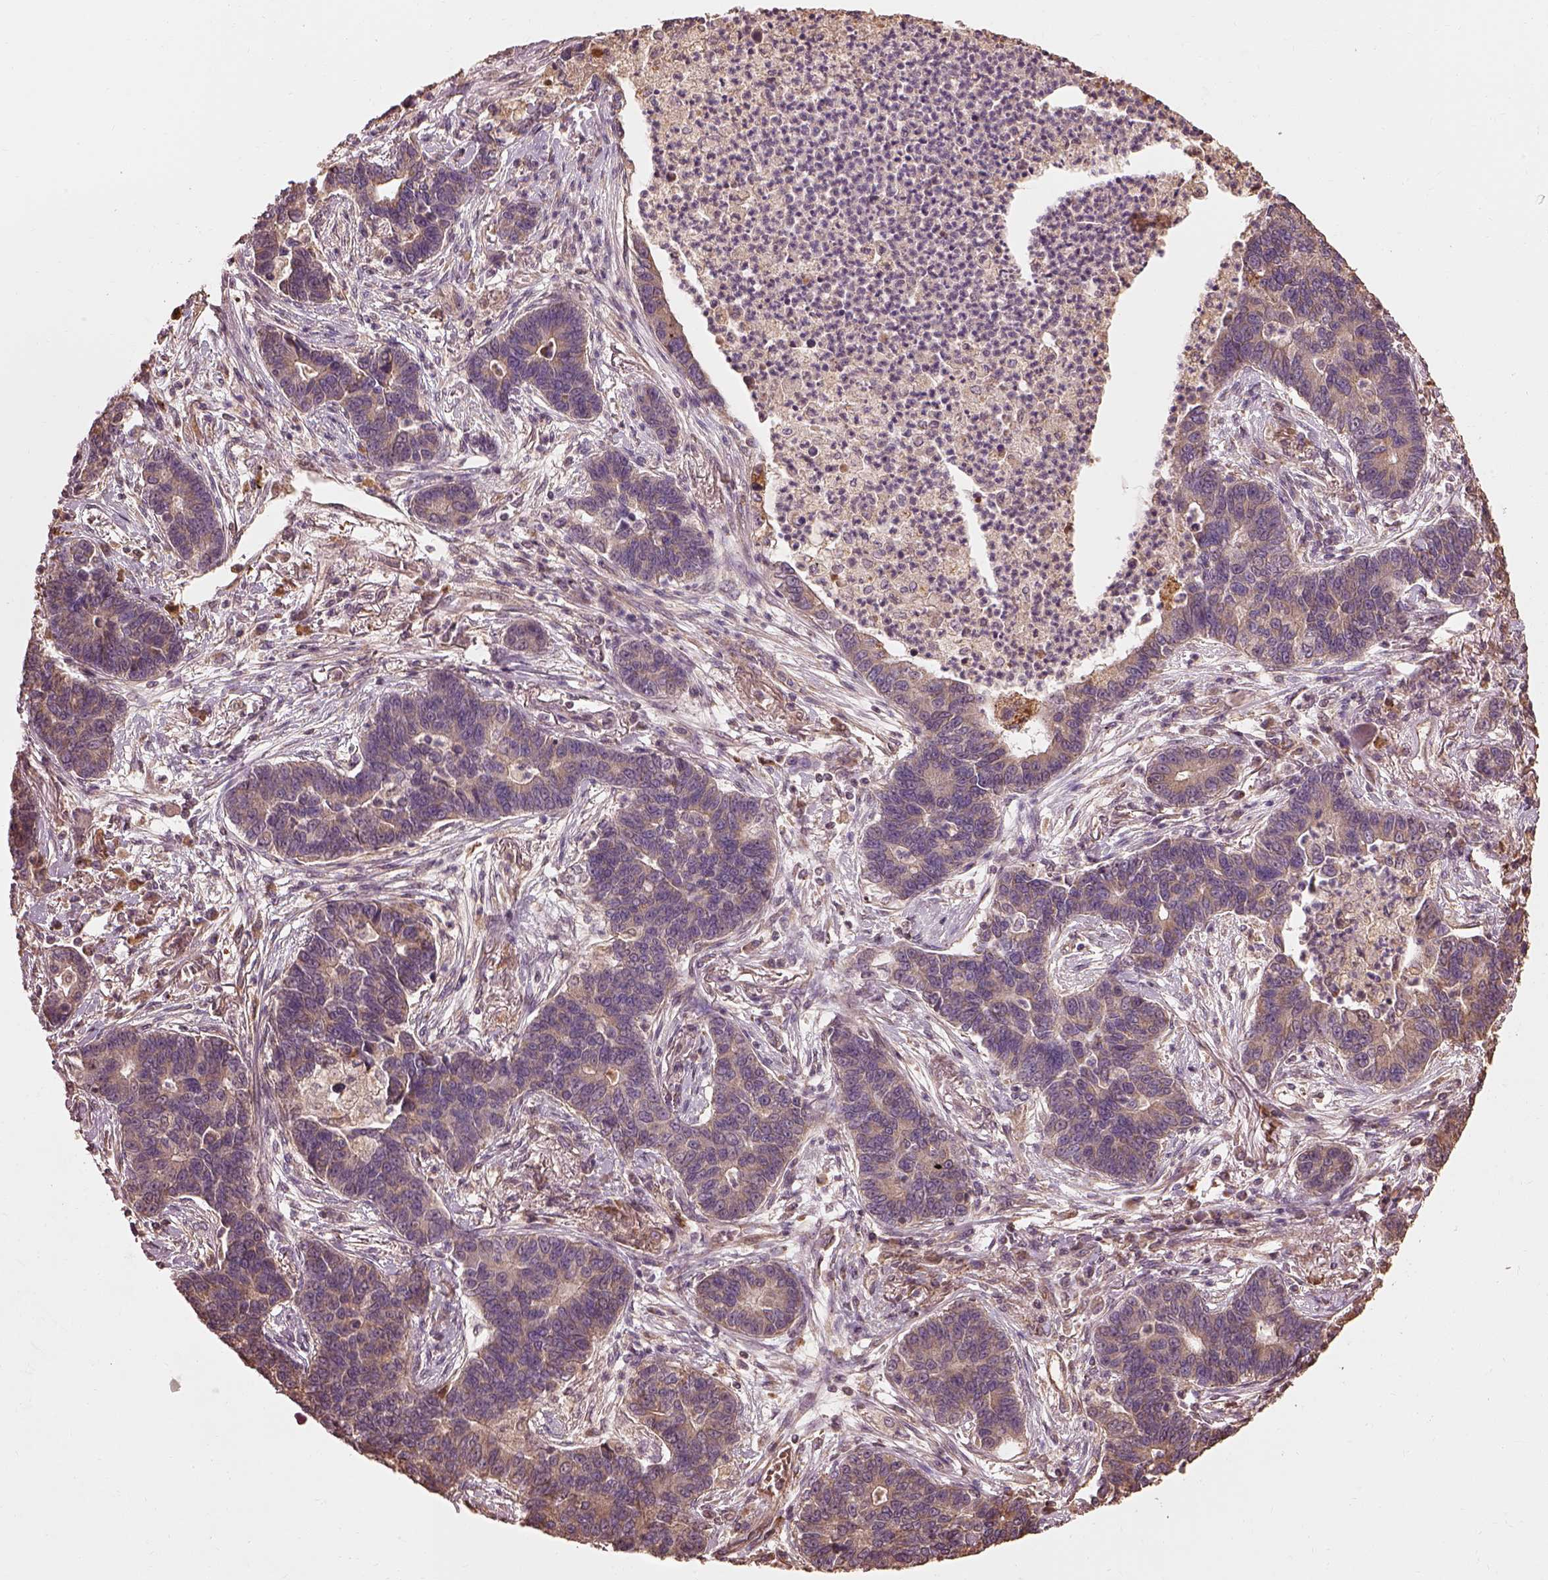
{"staining": {"intensity": "moderate", "quantity": "25%-75%", "location": "cytoplasmic/membranous"}, "tissue": "lung cancer", "cell_type": "Tumor cells", "image_type": "cancer", "snomed": [{"axis": "morphology", "description": "Adenocarcinoma, NOS"}, {"axis": "topography", "description": "Lung"}], "caption": "Approximately 25%-75% of tumor cells in lung cancer (adenocarcinoma) display moderate cytoplasmic/membranous protein expression as visualized by brown immunohistochemical staining.", "gene": "METTL4", "patient": {"sex": "female", "age": 57}}